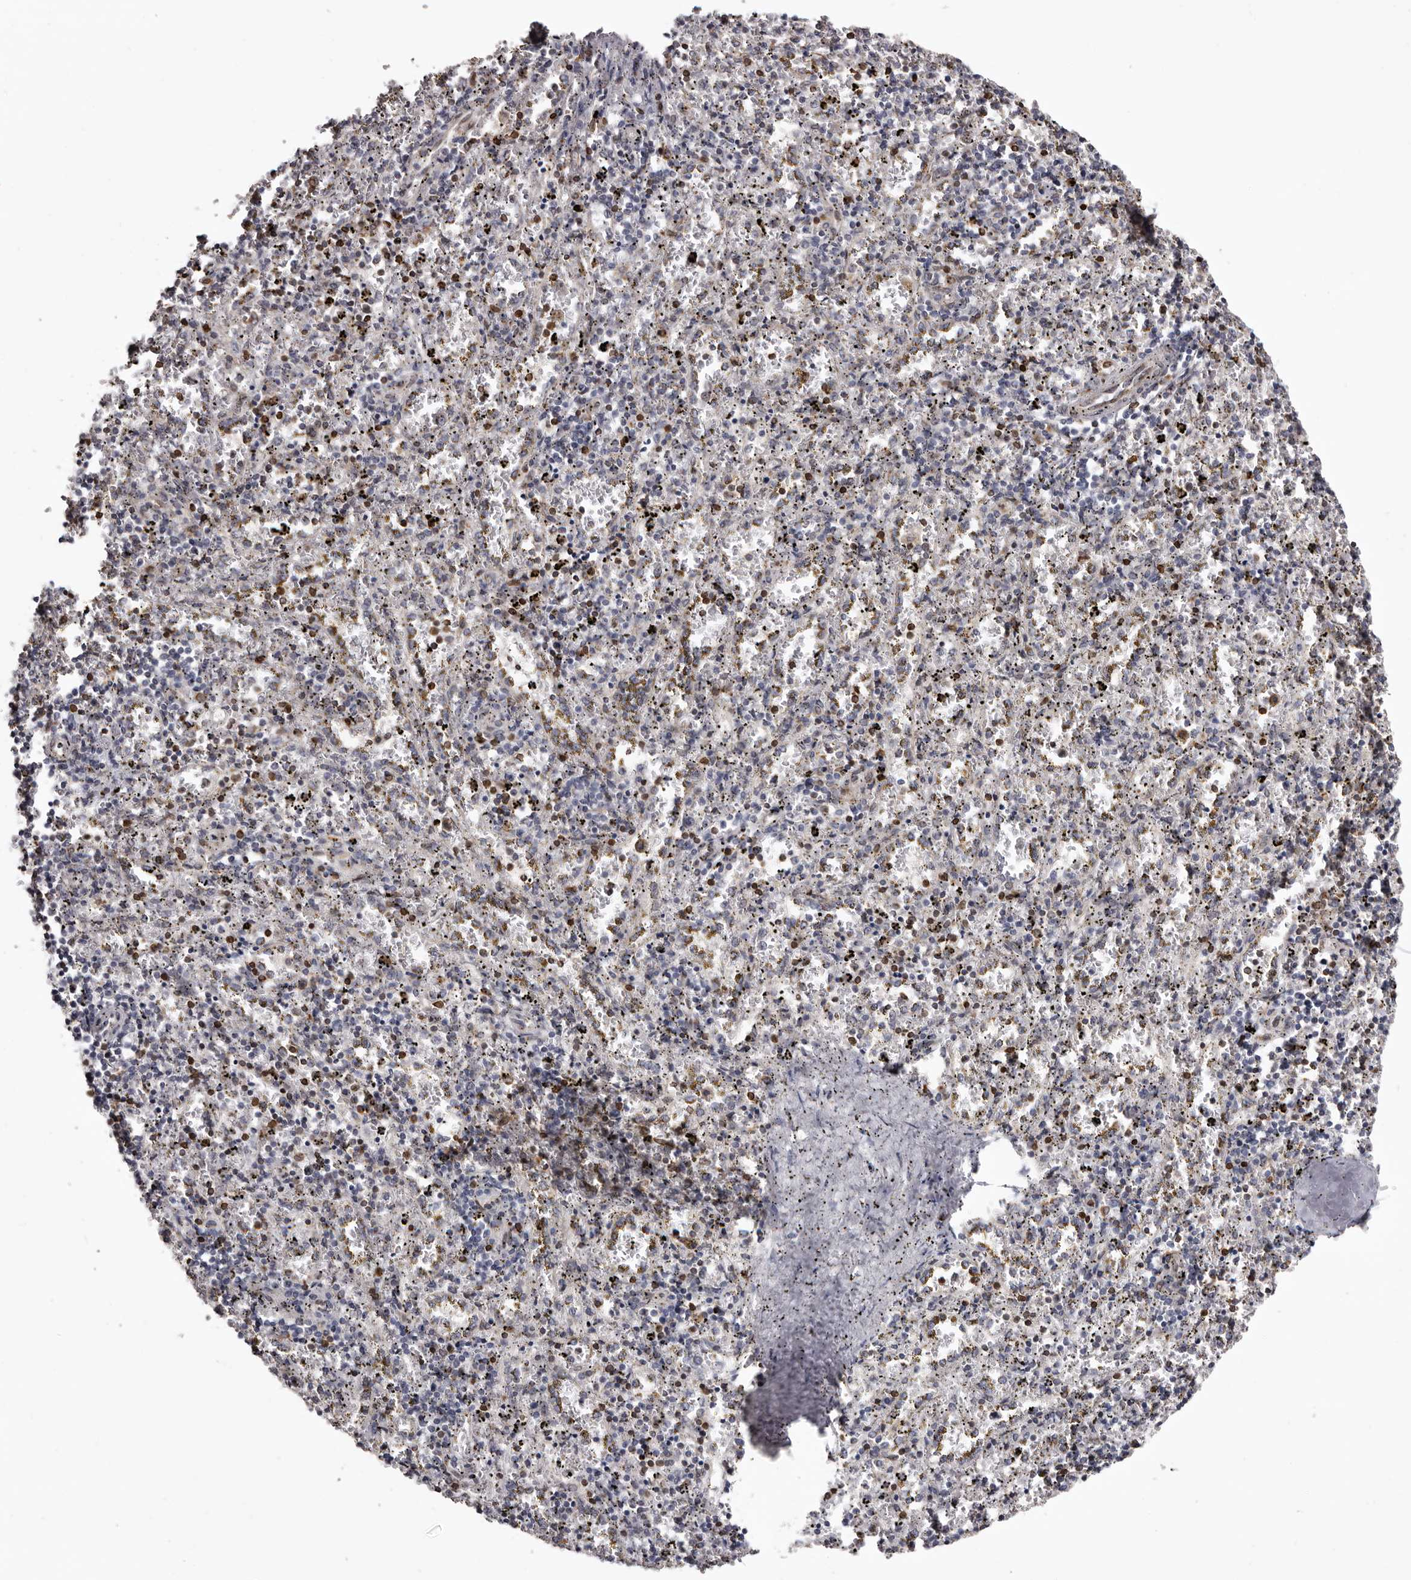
{"staining": {"intensity": "strong", "quantity": "25%-75%", "location": "cytoplasmic/membranous"}, "tissue": "spleen", "cell_type": "Cells in red pulp", "image_type": "normal", "snomed": [{"axis": "morphology", "description": "Normal tissue, NOS"}, {"axis": "topography", "description": "Spleen"}], "caption": "High-magnification brightfield microscopy of normal spleen stained with DAB (brown) and counterstained with hematoxylin (blue). cells in red pulp exhibit strong cytoplasmic/membranous positivity is present in approximately25%-75% of cells.", "gene": "C4orf3", "patient": {"sex": "male", "age": 11}}